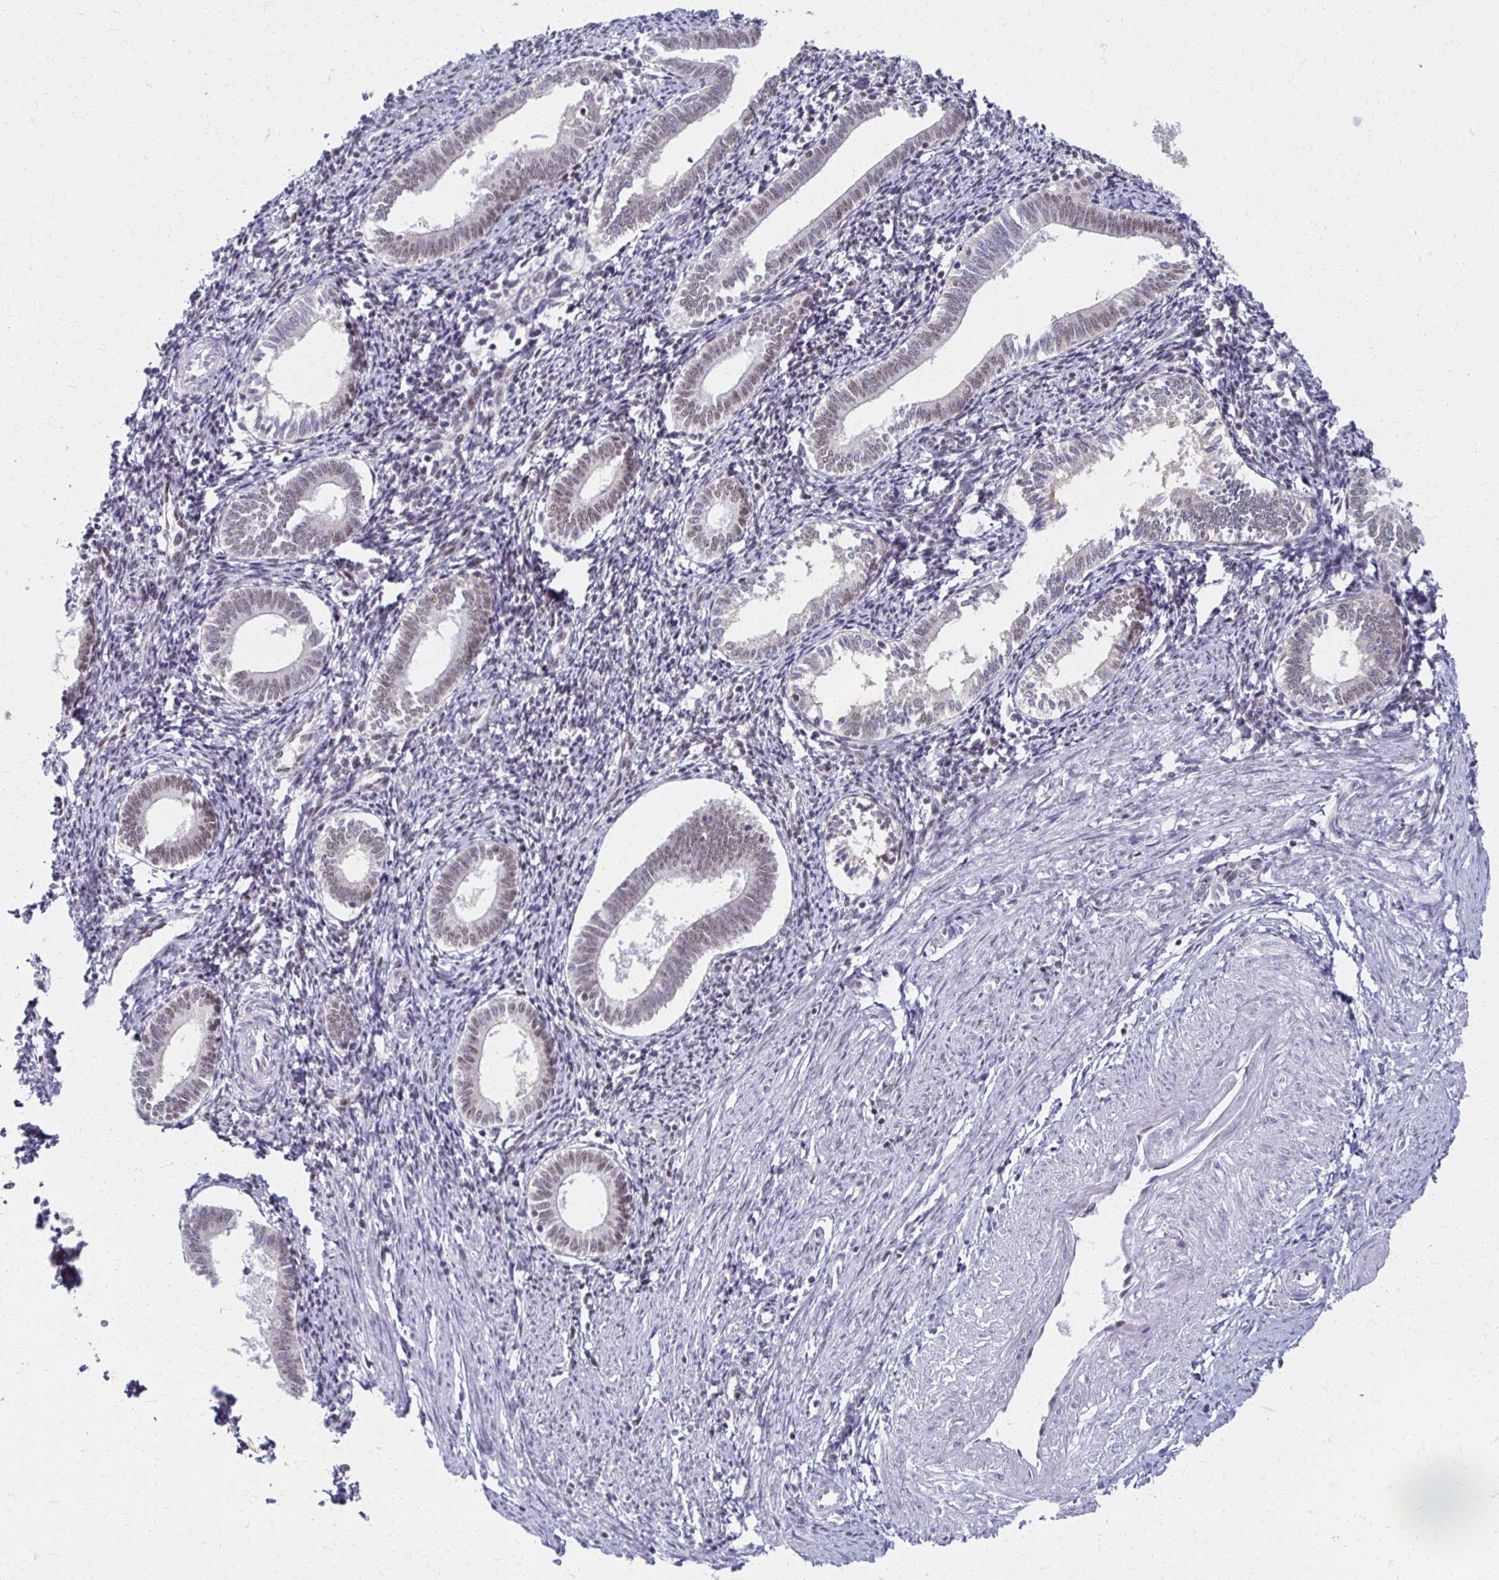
{"staining": {"intensity": "weak", "quantity": "25%-75%", "location": "nuclear"}, "tissue": "endometrium", "cell_type": "Cells in endometrial stroma", "image_type": "normal", "snomed": [{"axis": "morphology", "description": "Normal tissue, NOS"}, {"axis": "topography", "description": "Endometrium"}], "caption": "Endometrium stained for a protein exhibits weak nuclear positivity in cells in endometrial stroma. (Stains: DAB (3,3'-diaminobenzidine) in brown, nuclei in blue, Microscopy: brightfield microscopy at high magnification).", "gene": "IRF7", "patient": {"sex": "female", "age": 41}}